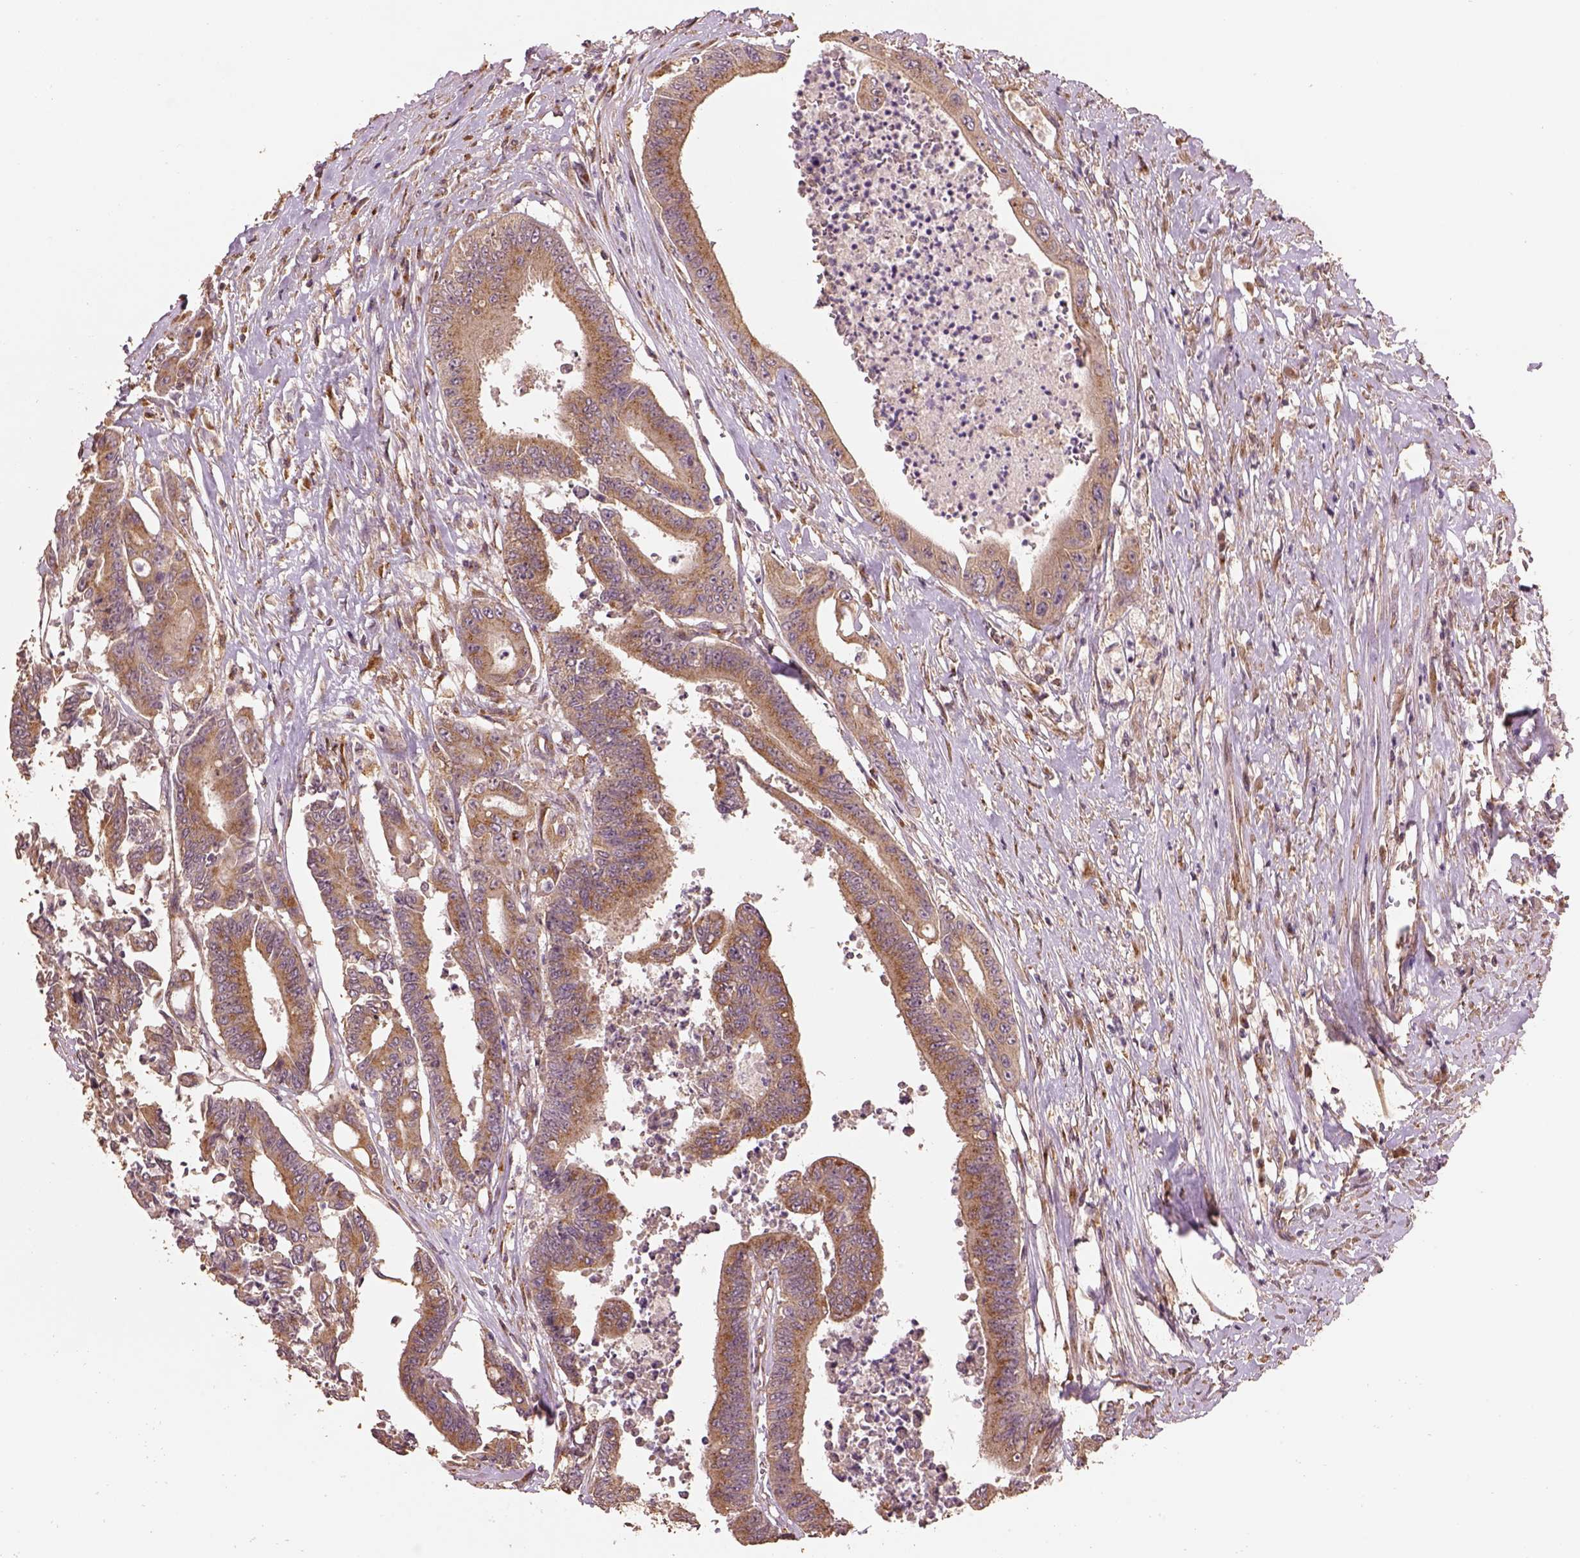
{"staining": {"intensity": "moderate", "quantity": ">75%", "location": "cytoplasmic/membranous"}, "tissue": "colorectal cancer", "cell_type": "Tumor cells", "image_type": "cancer", "snomed": [{"axis": "morphology", "description": "Adenocarcinoma, NOS"}, {"axis": "topography", "description": "Rectum"}], "caption": "Immunohistochemistry (IHC) staining of colorectal adenocarcinoma, which displays medium levels of moderate cytoplasmic/membranous staining in approximately >75% of tumor cells indicating moderate cytoplasmic/membranous protein expression. The staining was performed using DAB (brown) for protein detection and nuclei were counterstained in hematoxylin (blue).", "gene": "AP1B1", "patient": {"sex": "male", "age": 54}}